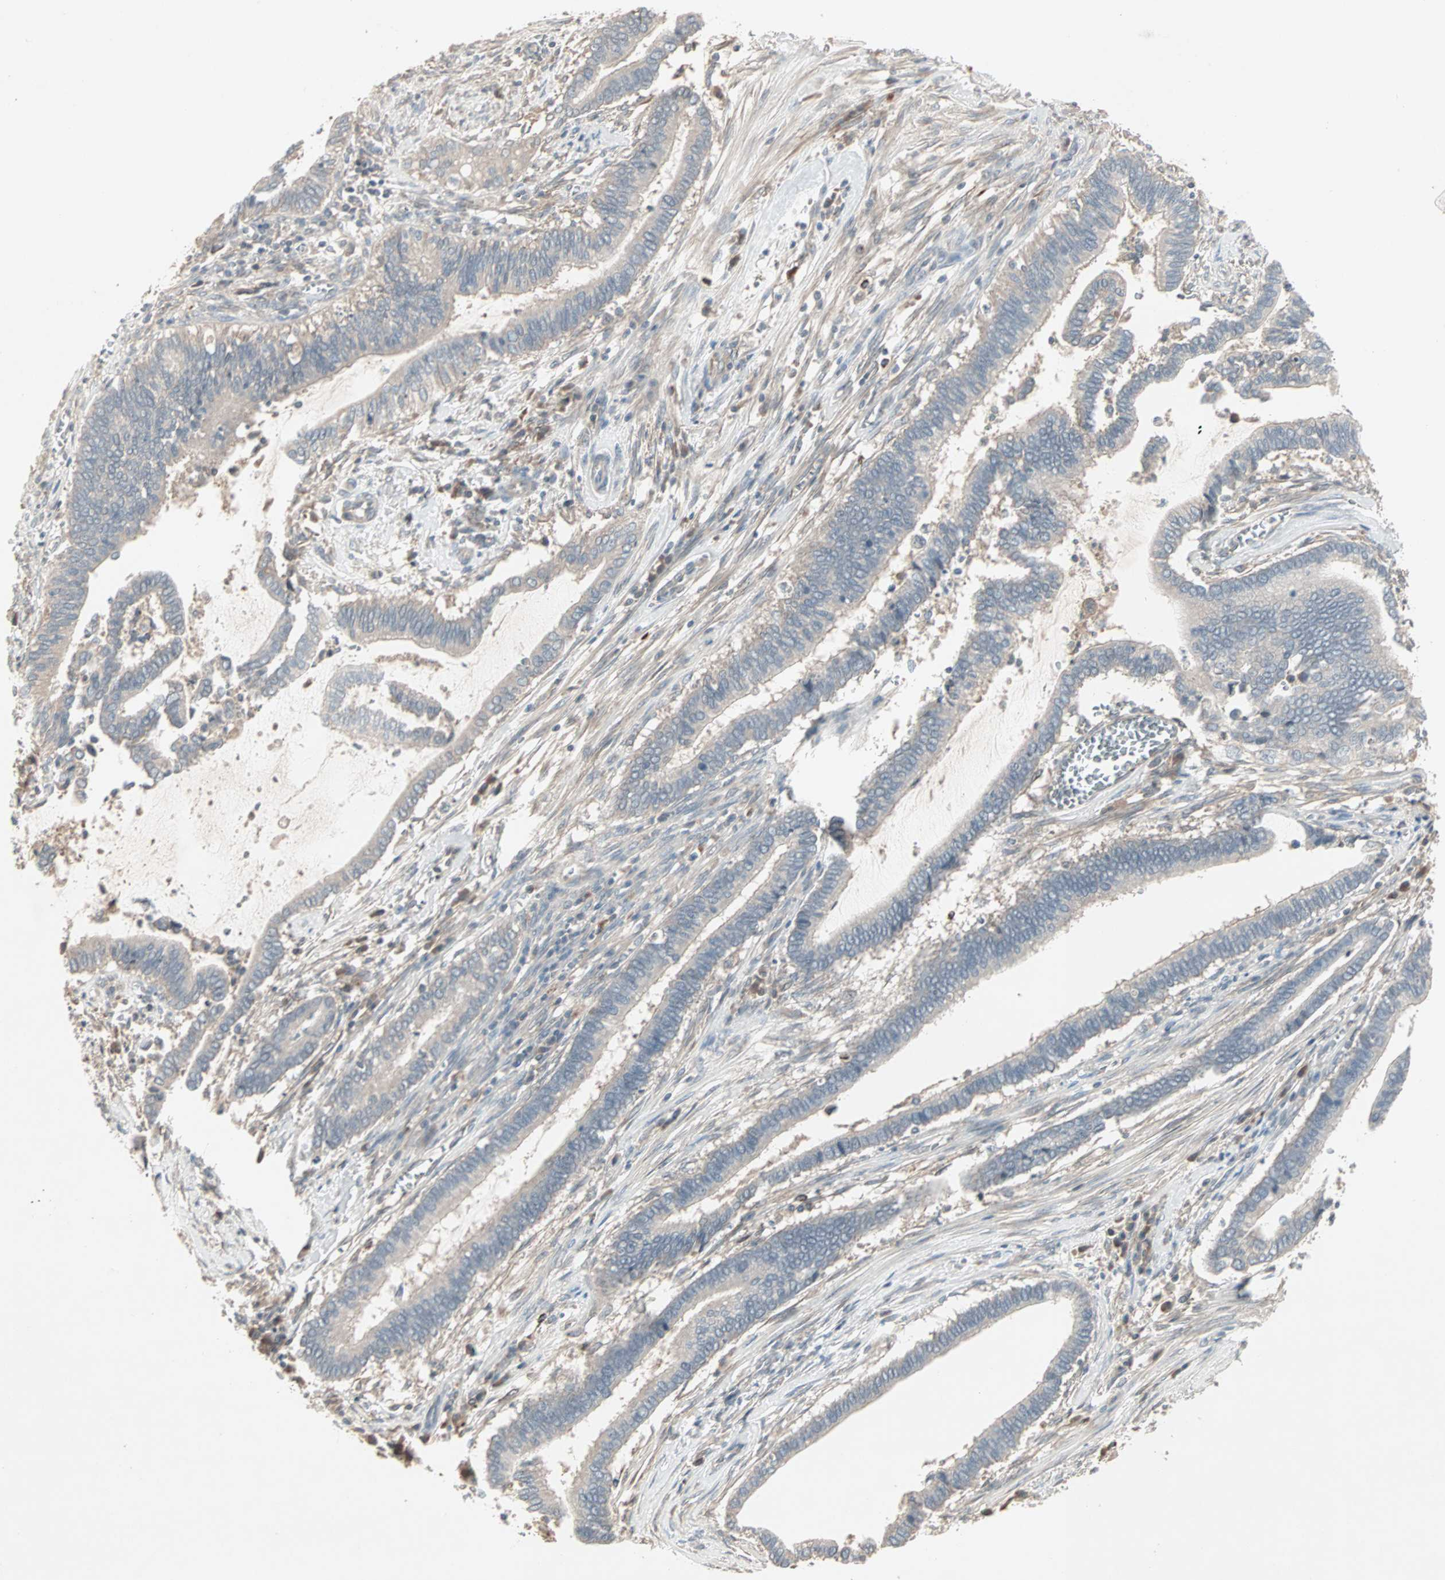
{"staining": {"intensity": "negative", "quantity": "none", "location": "none"}, "tissue": "cervical cancer", "cell_type": "Tumor cells", "image_type": "cancer", "snomed": [{"axis": "morphology", "description": "Adenocarcinoma, NOS"}, {"axis": "topography", "description": "Cervix"}], "caption": "Protein analysis of cervical adenocarcinoma displays no significant expression in tumor cells.", "gene": "JMJD7-PLA2G4B", "patient": {"sex": "female", "age": 44}}